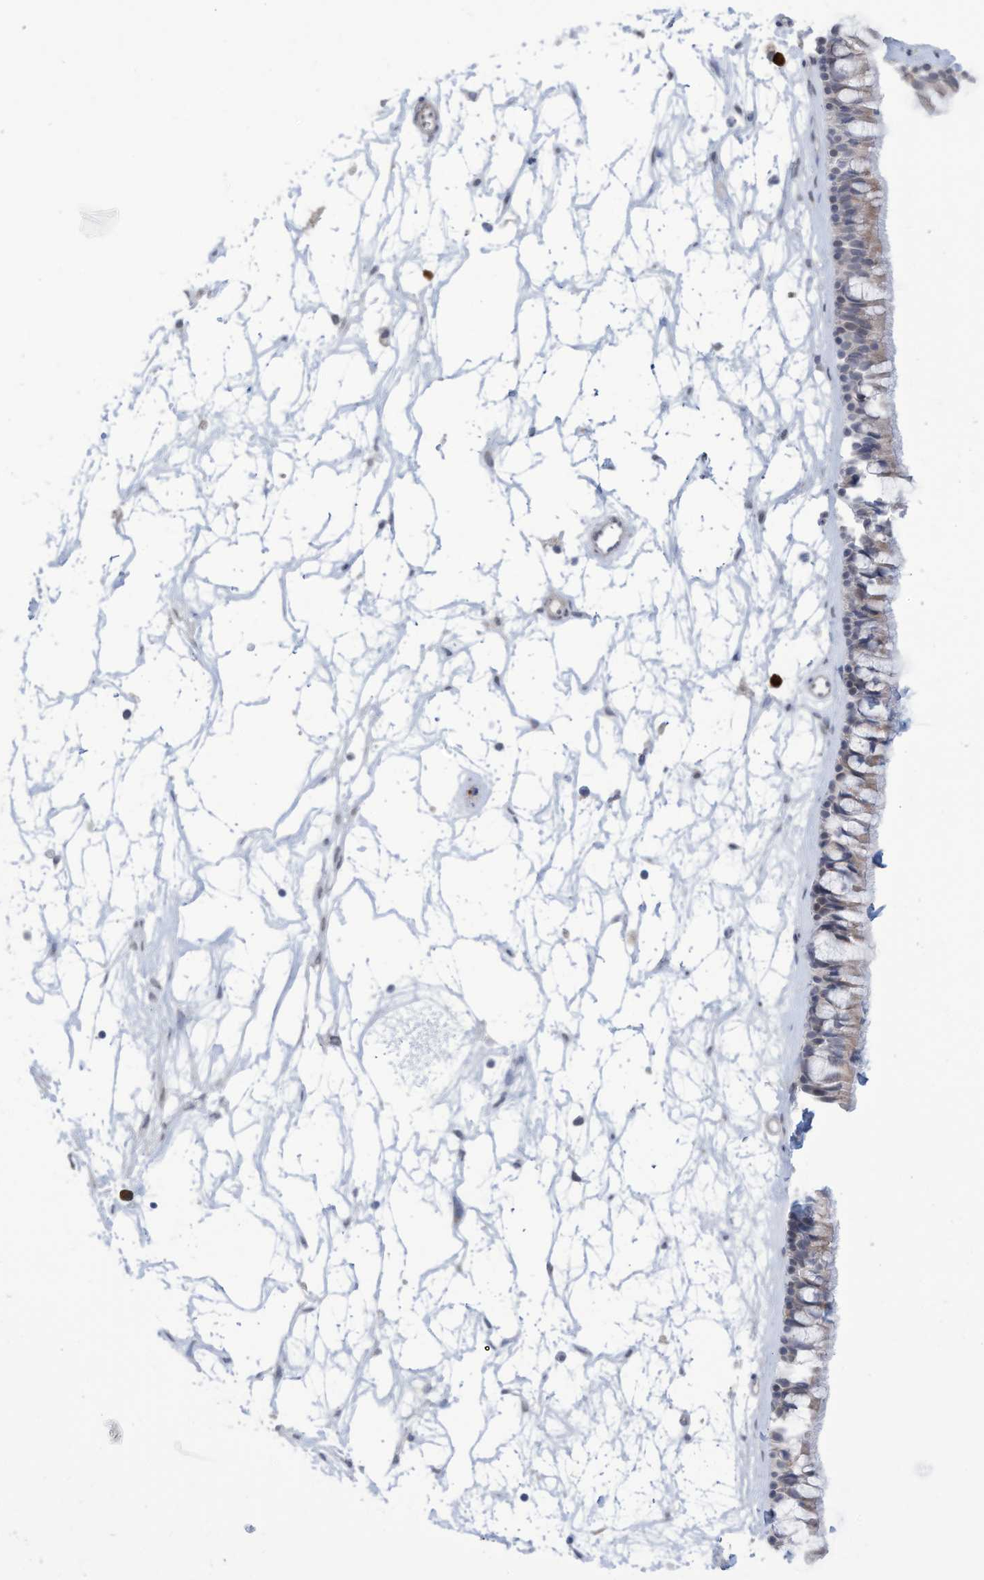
{"staining": {"intensity": "weak", "quantity": "25%-75%", "location": "cytoplasmic/membranous"}, "tissue": "nasopharynx", "cell_type": "Respiratory epithelial cells", "image_type": "normal", "snomed": [{"axis": "morphology", "description": "Normal tissue, NOS"}, {"axis": "topography", "description": "Nasopharynx"}], "caption": "Immunohistochemistry (DAB) staining of unremarkable nasopharynx demonstrates weak cytoplasmic/membranous protein positivity in about 25%-75% of respiratory epithelial cells.", "gene": "ZNF292", "patient": {"sex": "male", "age": 64}}